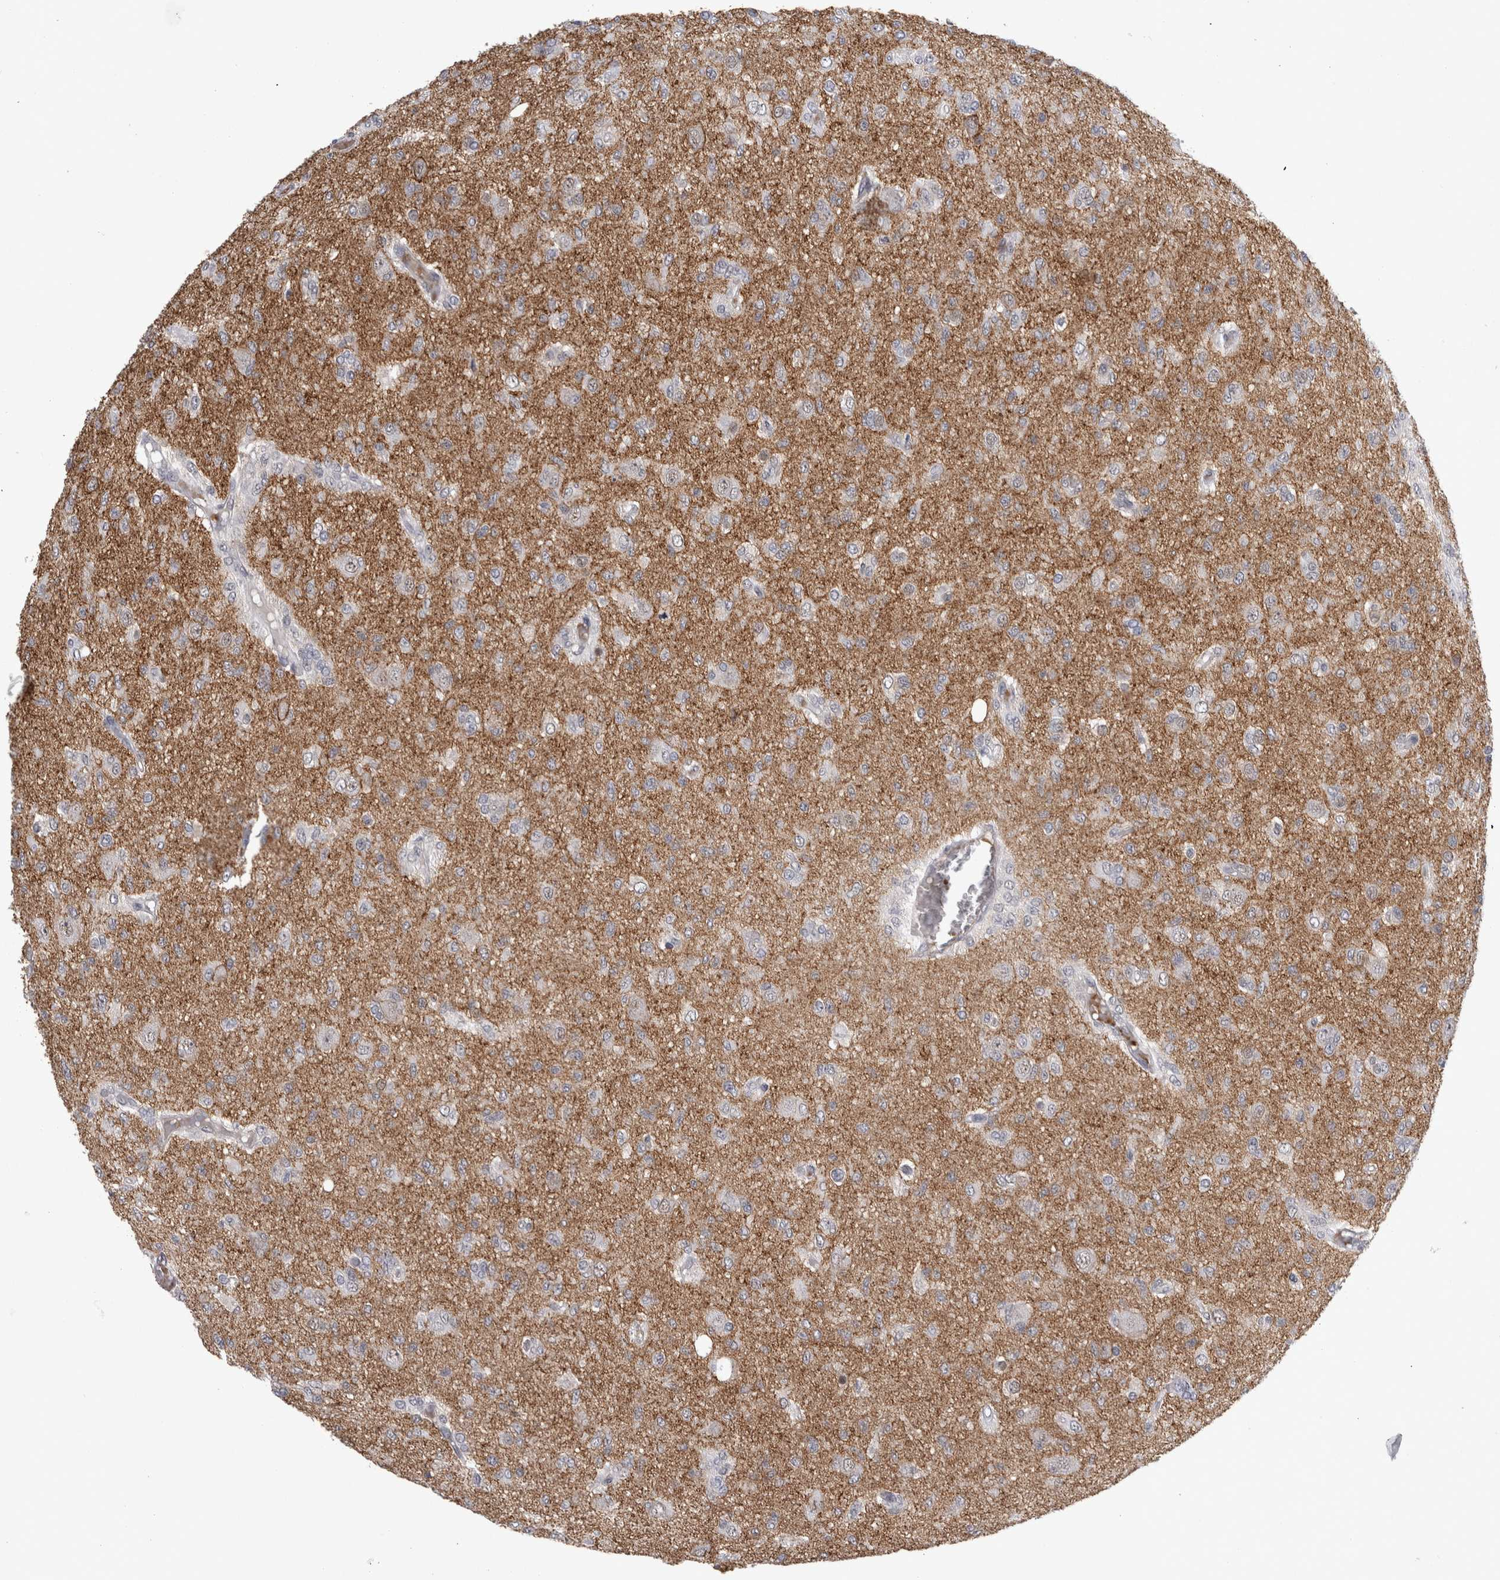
{"staining": {"intensity": "negative", "quantity": "none", "location": "none"}, "tissue": "glioma", "cell_type": "Tumor cells", "image_type": "cancer", "snomed": [{"axis": "morphology", "description": "Glioma, malignant, High grade"}, {"axis": "topography", "description": "Brain"}], "caption": "This micrograph is of glioma stained with immunohistochemistry to label a protein in brown with the nuclei are counter-stained blue. There is no expression in tumor cells. (Stains: DAB (3,3'-diaminobenzidine) IHC with hematoxylin counter stain, Microscopy: brightfield microscopy at high magnification).", "gene": "PEBP4", "patient": {"sex": "female", "age": 59}}